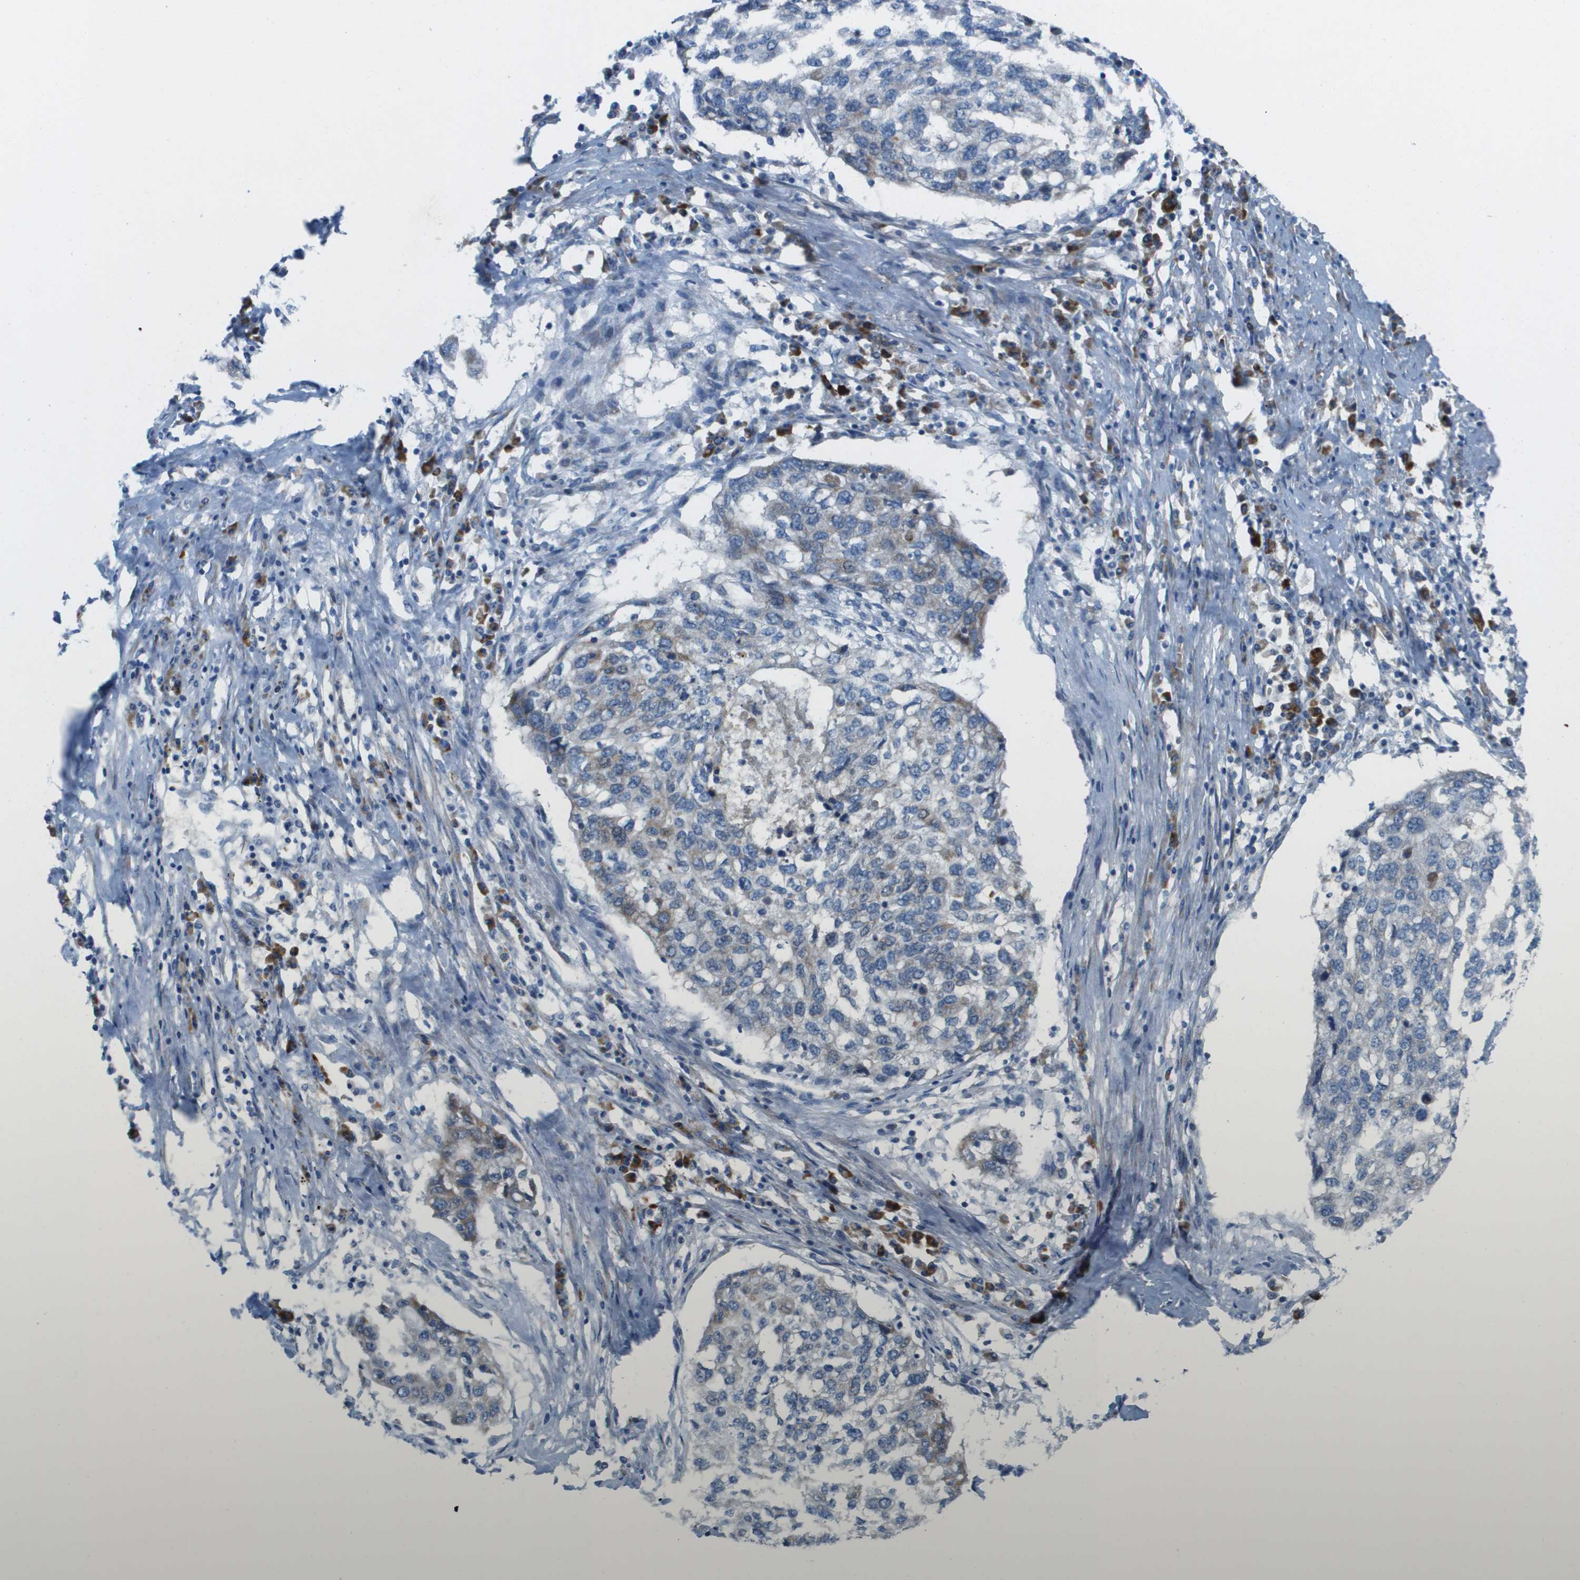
{"staining": {"intensity": "weak", "quantity": "<25%", "location": "cytoplasmic/membranous"}, "tissue": "lung cancer", "cell_type": "Tumor cells", "image_type": "cancer", "snomed": [{"axis": "morphology", "description": "Squamous cell carcinoma, NOS"}, {"axis": "topography", "description": "Lung"}], "caption": "This is an IHC image of lung squamous cell carcinoma. There is no positivity in tumor cells.", "gene": "GALNT6", "patient": {"sex": "female", "age": 63}}